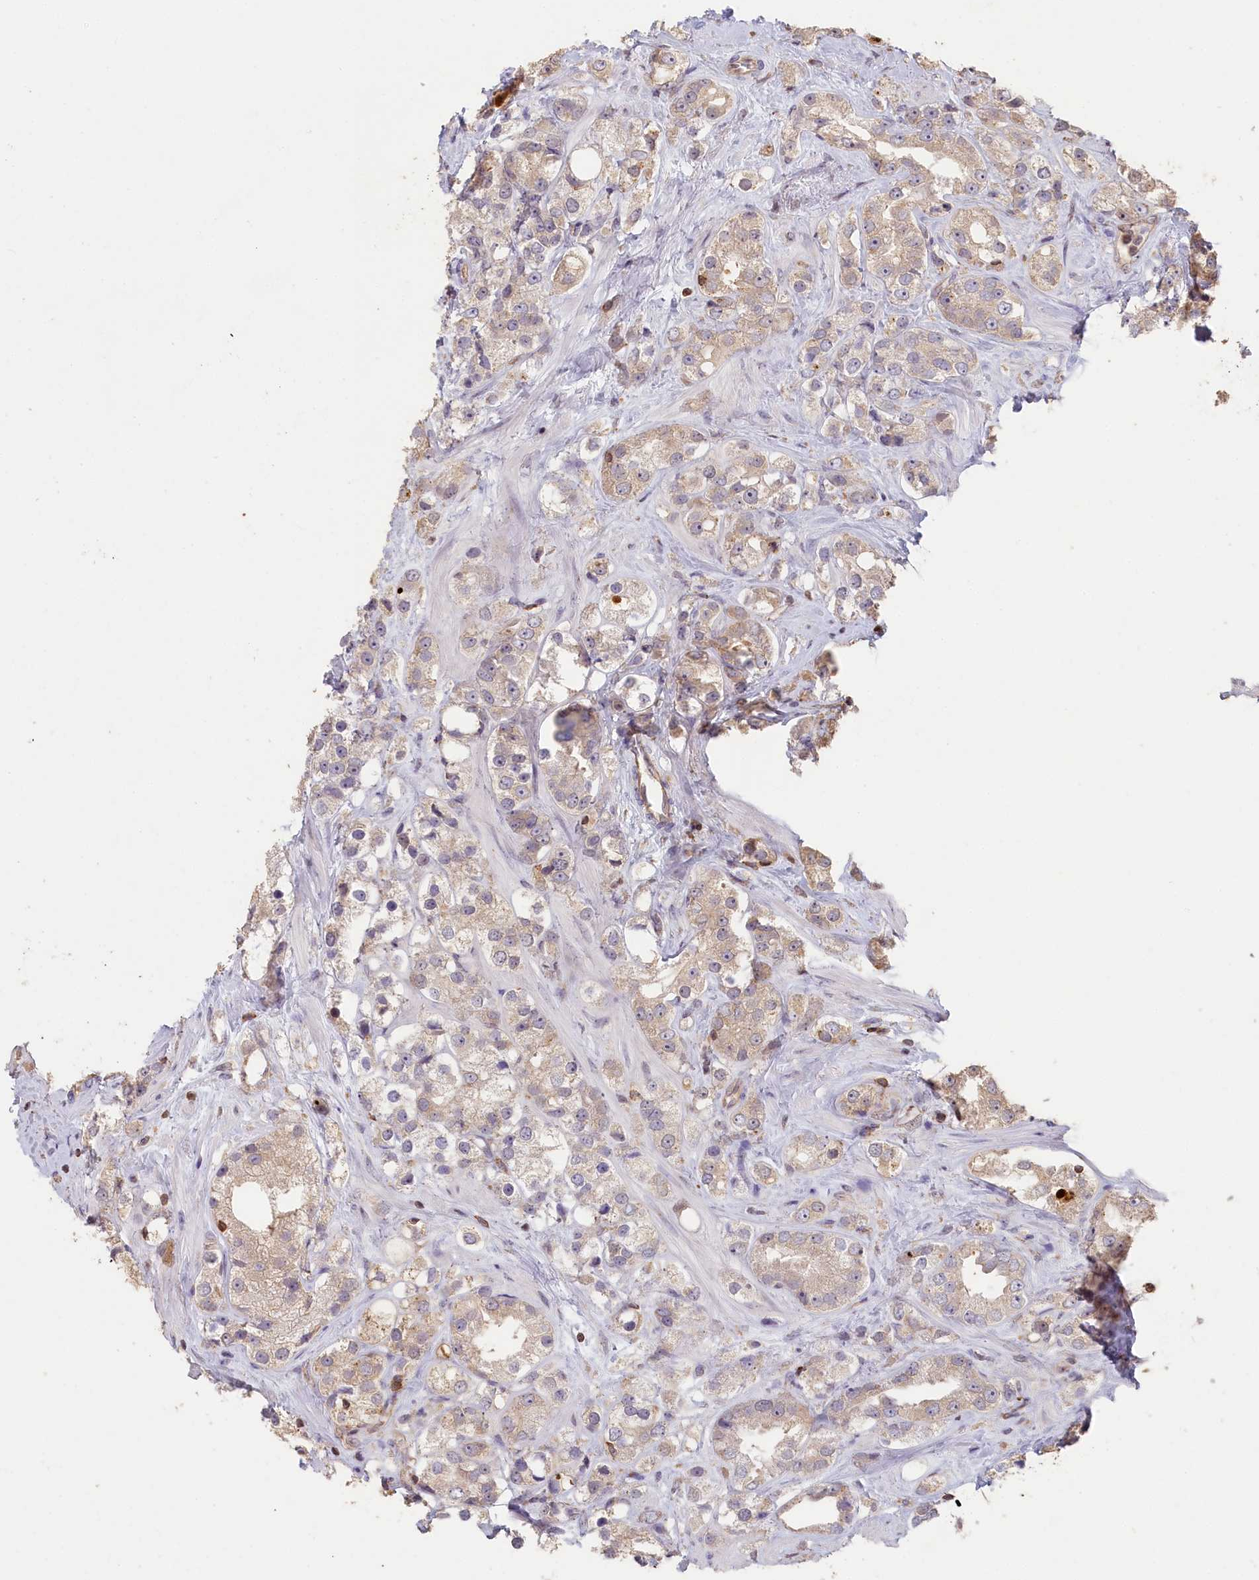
{"staining": {"intensity": "weak", "quantity": "<25%", "location": "cytoplasmic/membranous"}, "tissue": "prostate cancer", "cell_type": "Tumor cells", "image_type": "cancer", "snomed": [{"axis": "morphology", "description": "Adenocarcinoma, NOS"}, {"axis": "topography", "description": "Prostate"}], "caption": "Immunohistochemistry (IHC) photomicrograph of adenocarcinoma (prostate) stained for a protein (brown), which reveals no staining in tumor cells.", "gene": "MADD", "patient": {"sex": "male", "age": 79}}